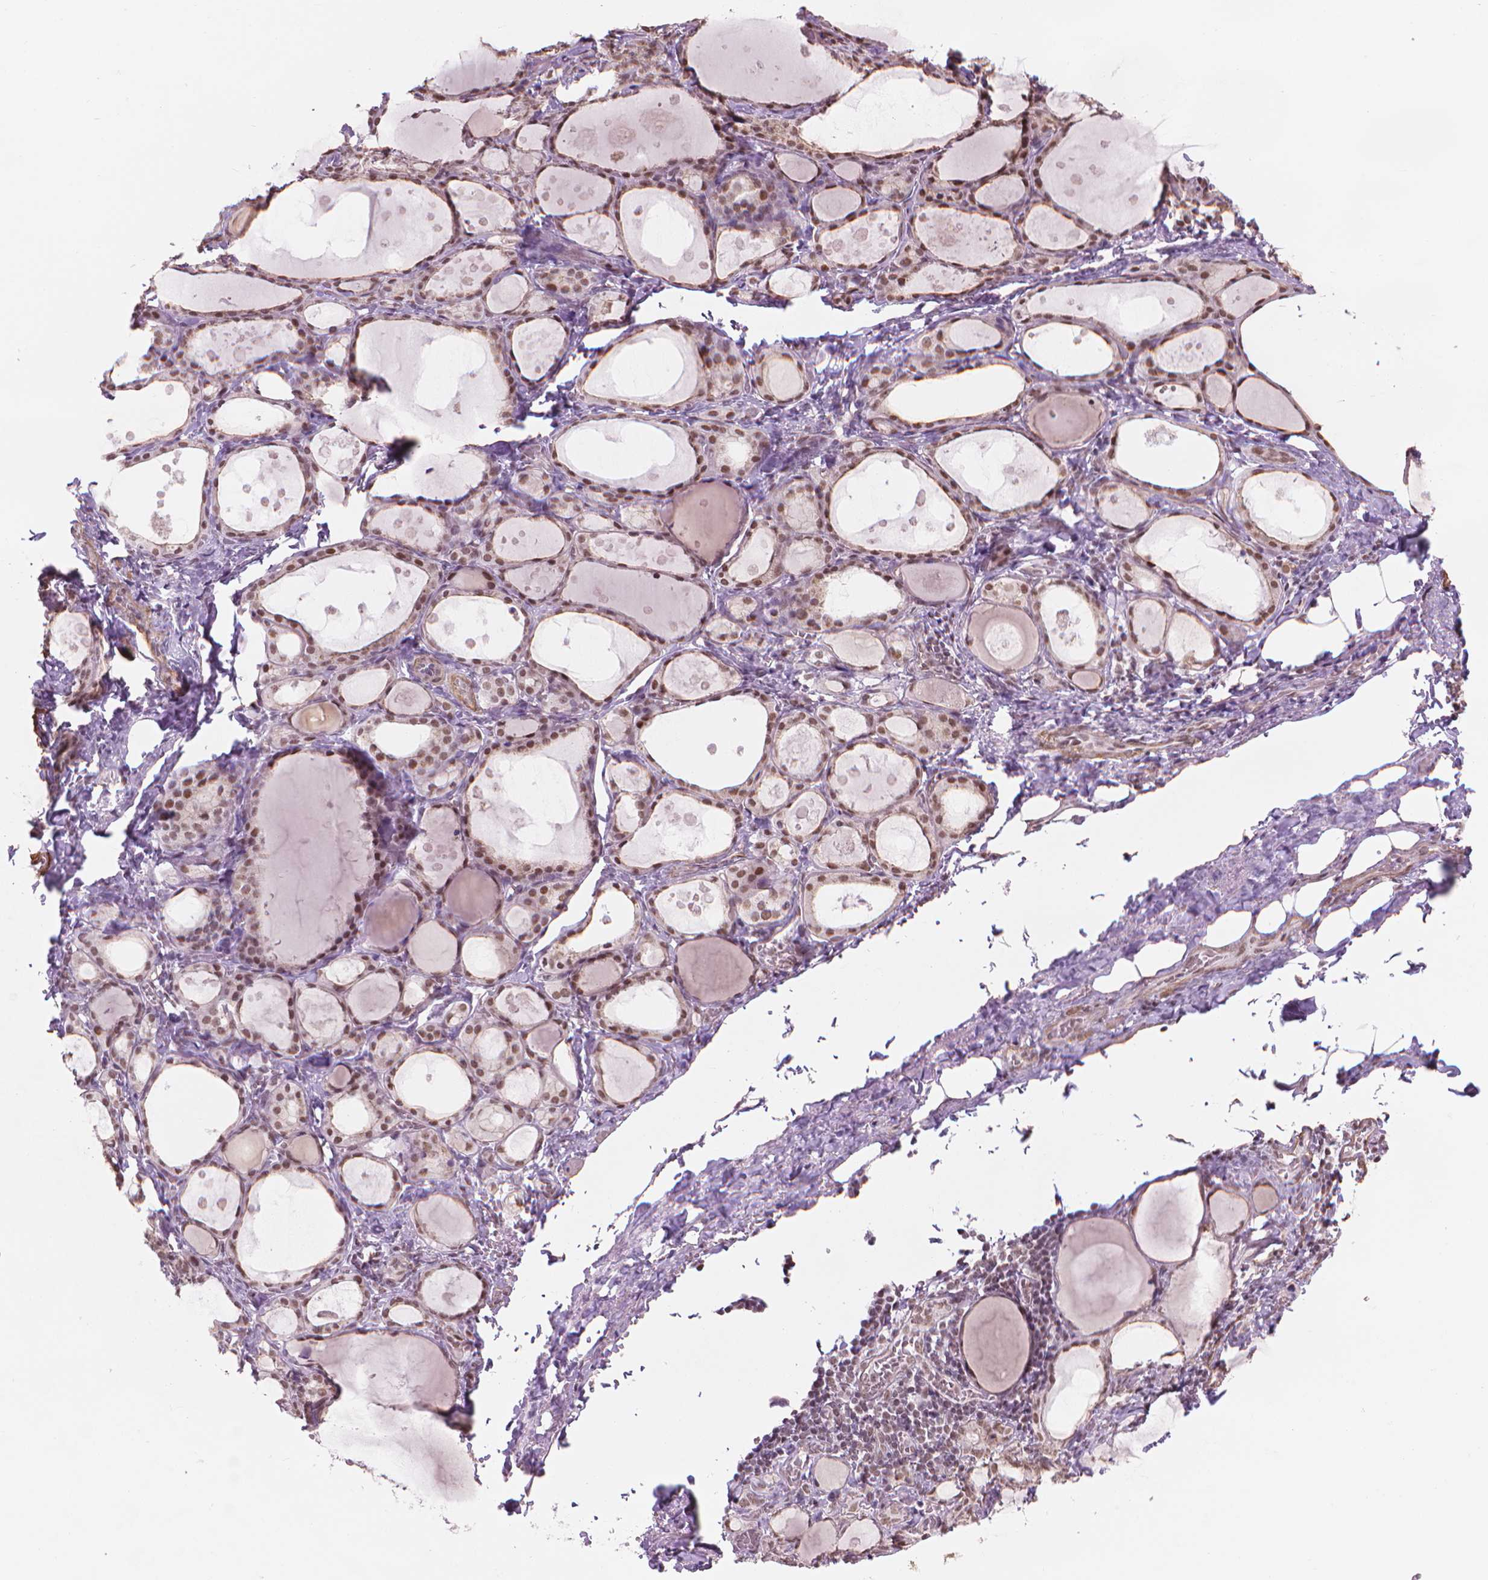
{"staining": {"intensity": "moderate", "quantity": ">75%", "location": "nuclear"}, "tissue": "thyroid gland", "cell_type": "Glandular cells", "image_type": "normal", "snomed": [{"axis": "morphology", "description": "Normal tissue, NOS"}, {"axis": "topography", "description": "Thyroid gland"}], "caption": "The image shows immunohistochemical staining of unremarkable thyroid gland. There is moderate nuclear expression is identified in approximately >75% of glandular cells.", "gene": "HOXD4", "patient": {"sex": "male", "age": 68}}